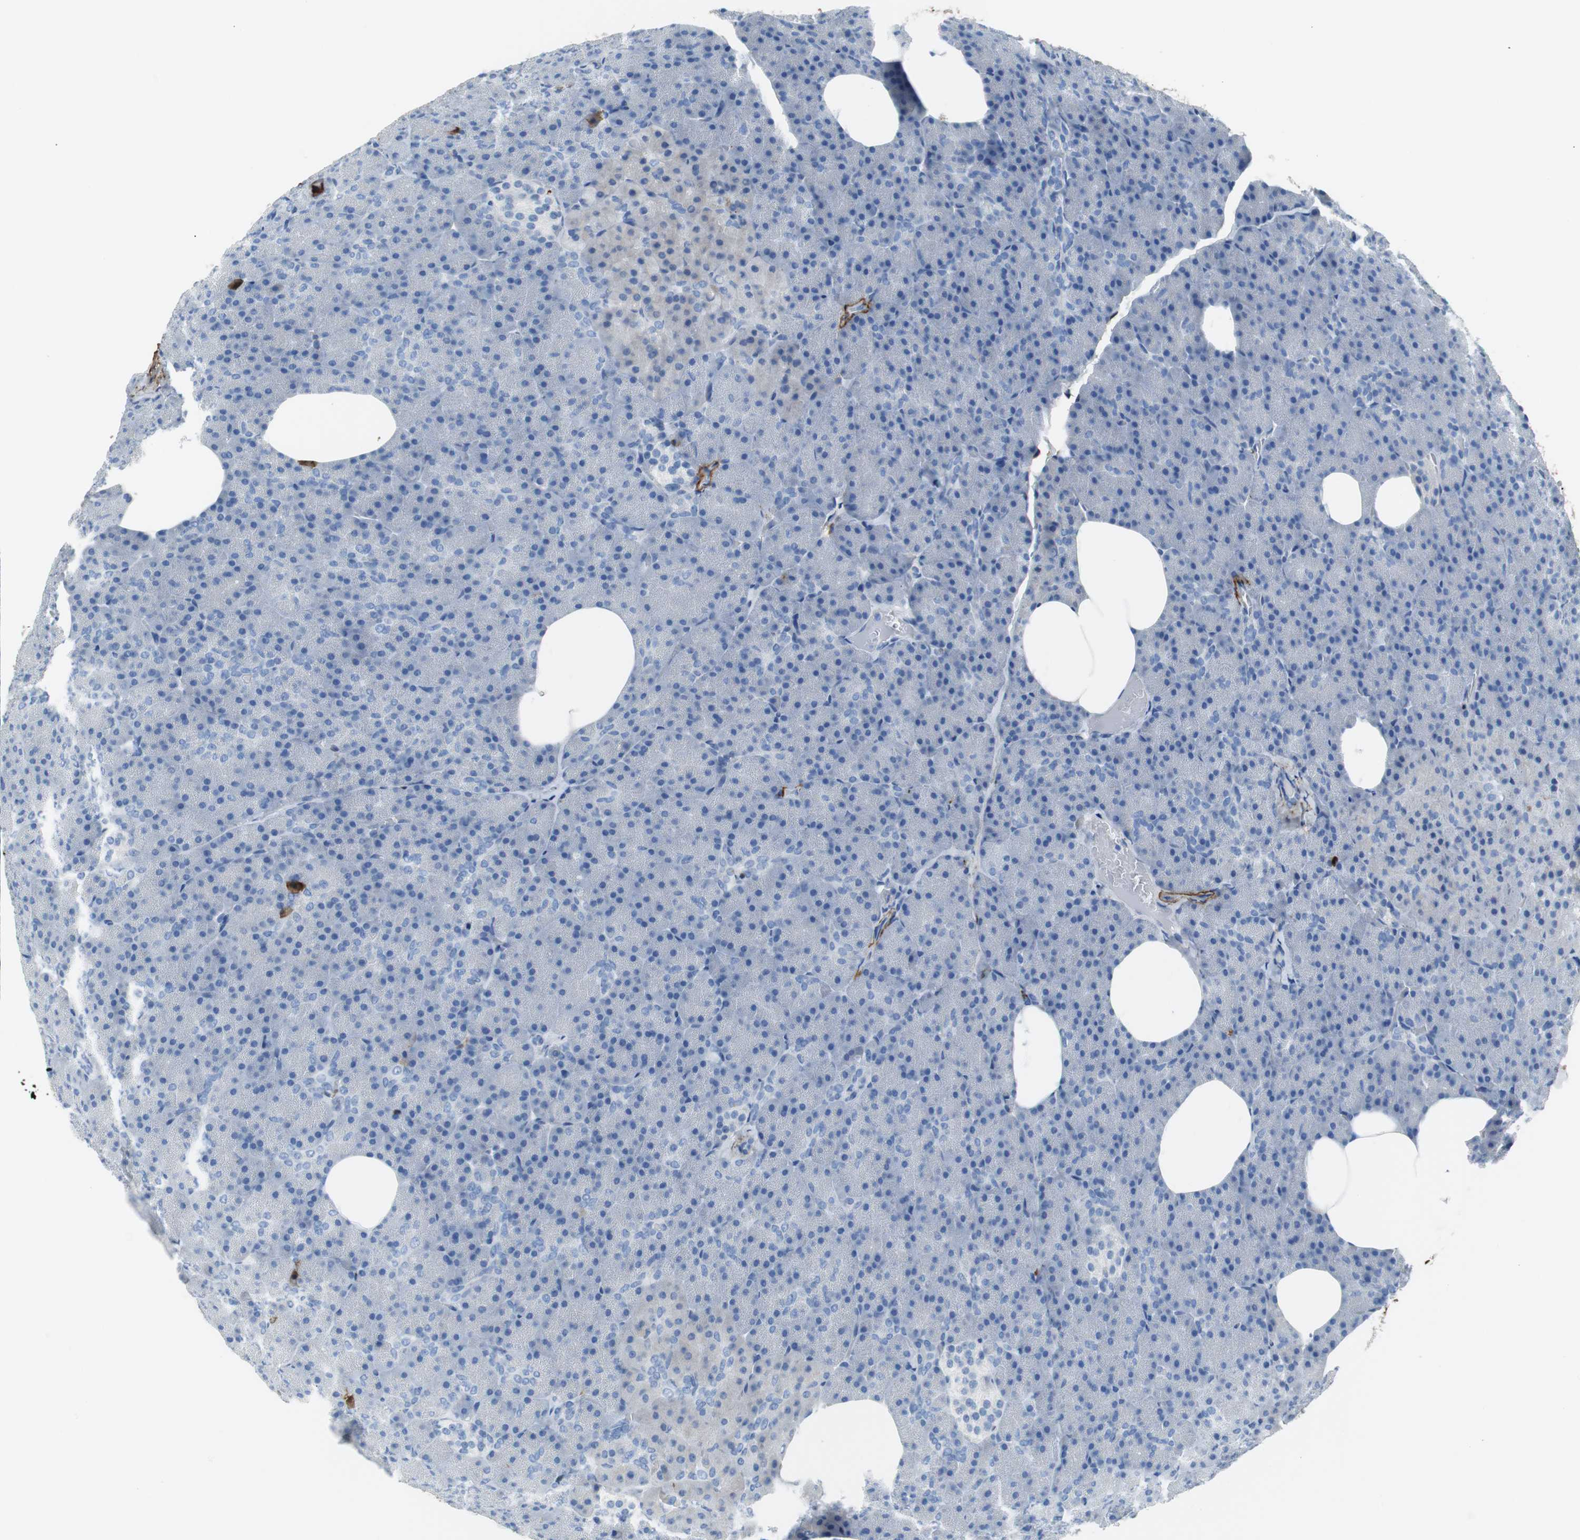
{"staining": {"intensity": "negative", "quantity": "none", "location": "none"}, "tissue": "pancreas", "cell_type": "Exocrine glandular cells", "image_type": "normal", "snomed": [{"axis": "morphology", "description": "Normal tissue, NOS"}, {"axis": "topography", "description": "Pancreas"}], "caption": "This is an immunohistochemistry (IHC) histopathology image of benign pancreas. There is no positivity in exocrine glandular cells.", "gene": "APCS", "patient": {"sex": "female", "age": 35}}